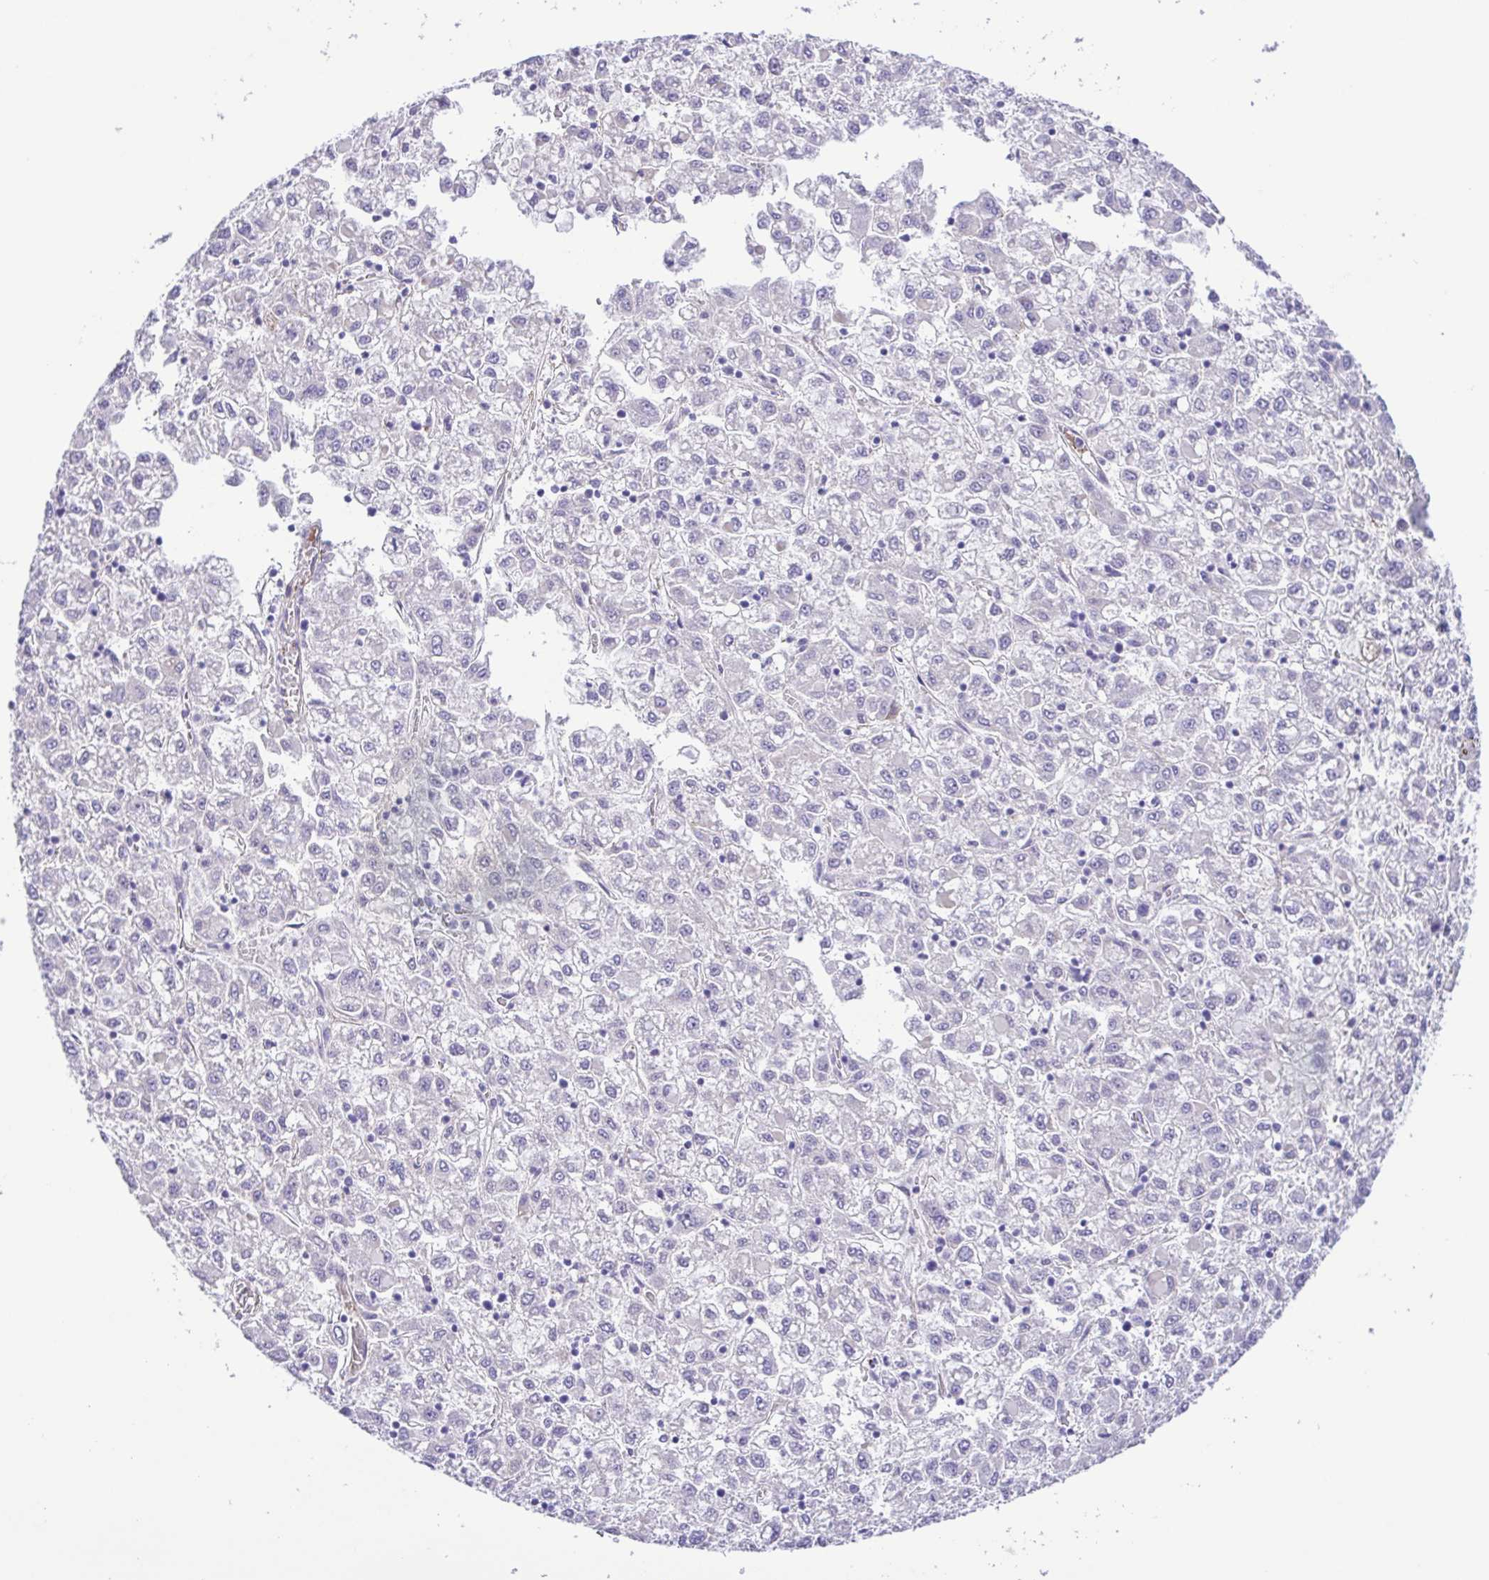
{"staining": {"intensity": "negative", "quantity": "none", "location": "none"}, "tissue": "liver cancer", "cell_type": "Tumor cells", "image_type": "cancer", "snomed": [{"axis": "morphology", "description": "Carcinoma, Hepatocellular, NOS"}, {"axis": "topography", "description": "Liver"}], "caption": "The IHC image has no significant expression in tumor cells of liver cancer tissue.", "gene": "GABBR2", "patient": {"sex": "male", "age": 40}}